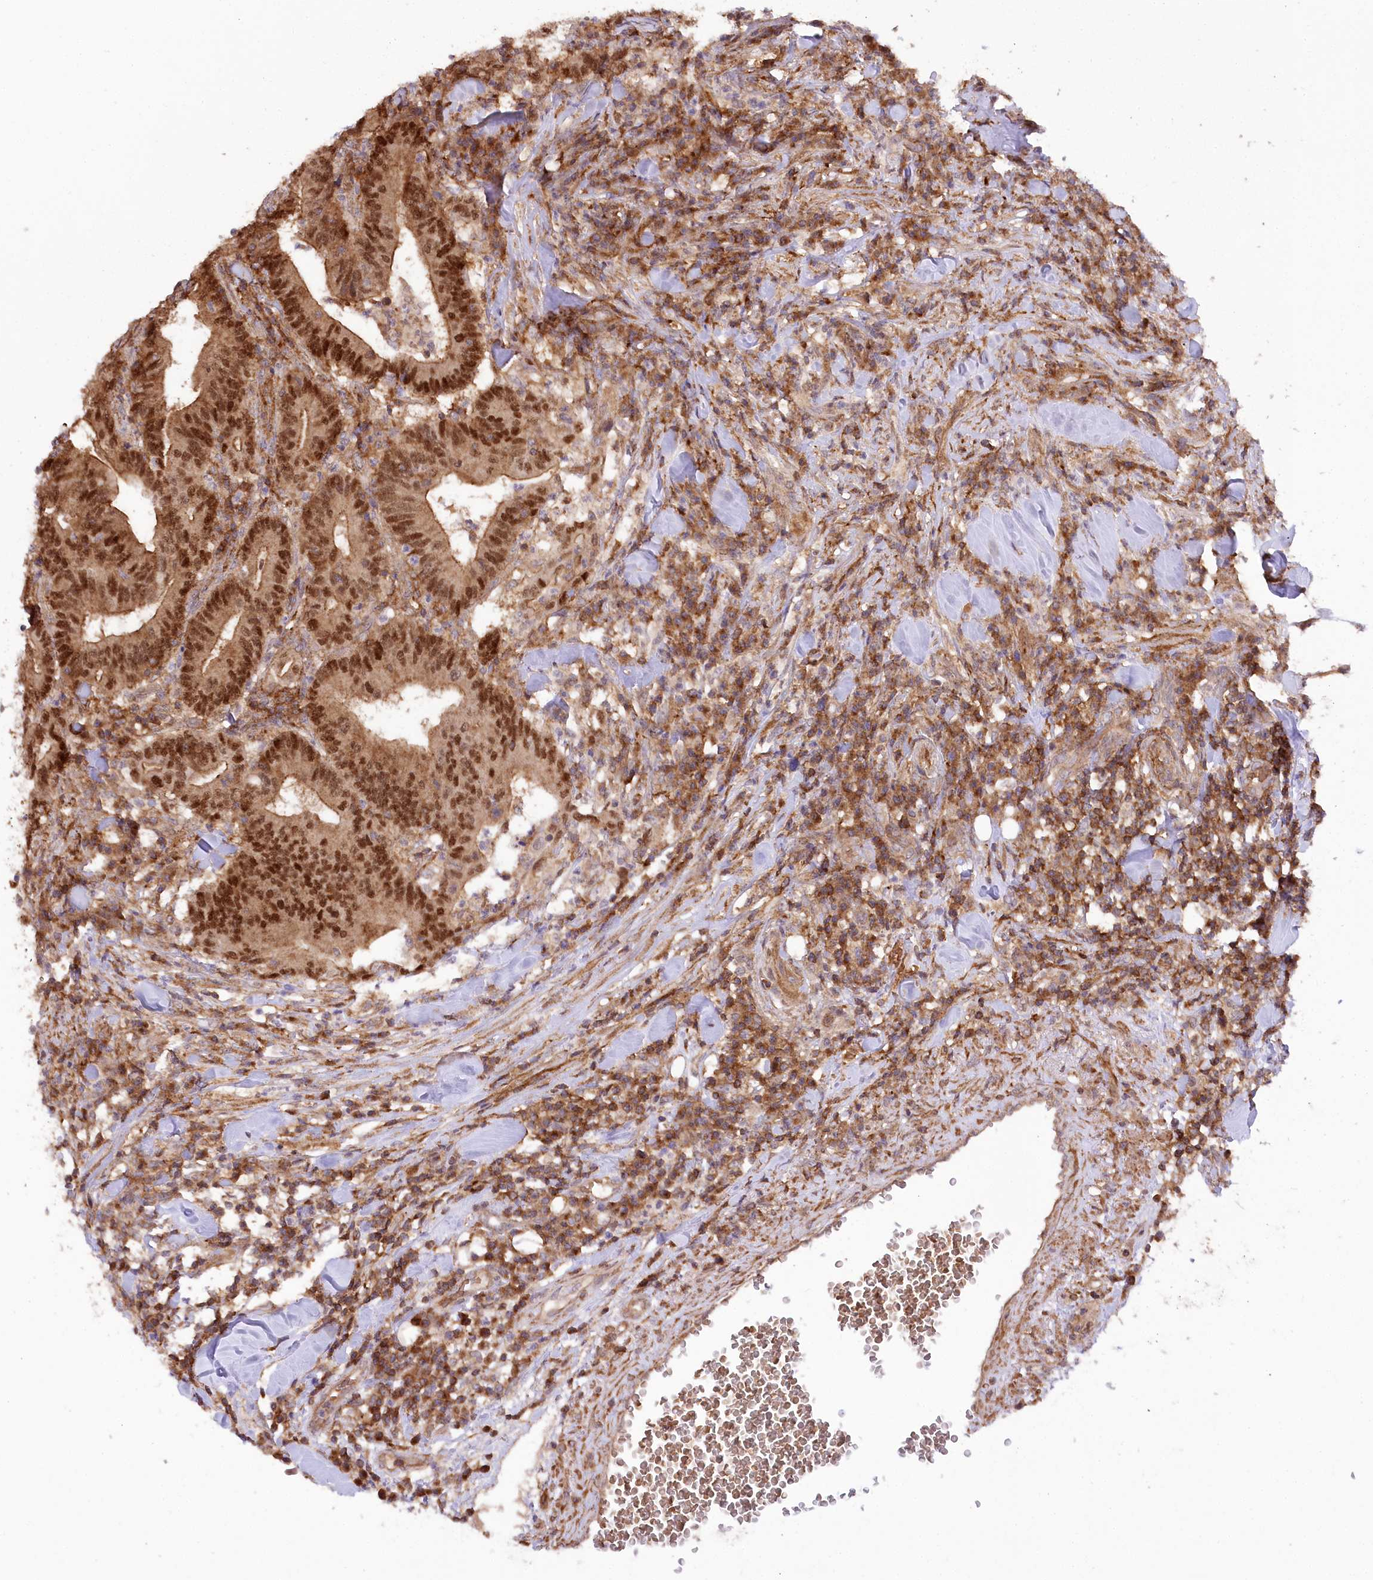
{"staining": {"intensity": "strong", "quantity": ">75%", "location": "cytoplasmic/membranous,nuclear"}, "tissue": "colorectal cancer", "cell_type": "Tumor cells", "image_type": "cancer", "snomed": [{"axis": "morphology", "description": "Adenocarcinoma, NOS"}, {"axis": "topography", "description": "Colon"}], "caption": "Brown immunohistochemical staining in adenocarcinoma (colorectal) exhibits strong cytoplasmic/membranous and nuclear staining in approximately >75% of tumor cells. (Brightfield microscopy of DAB IHC at high magnification).", "gene": "CCDC91", "patient": {"sex": "female", "age": 66}}